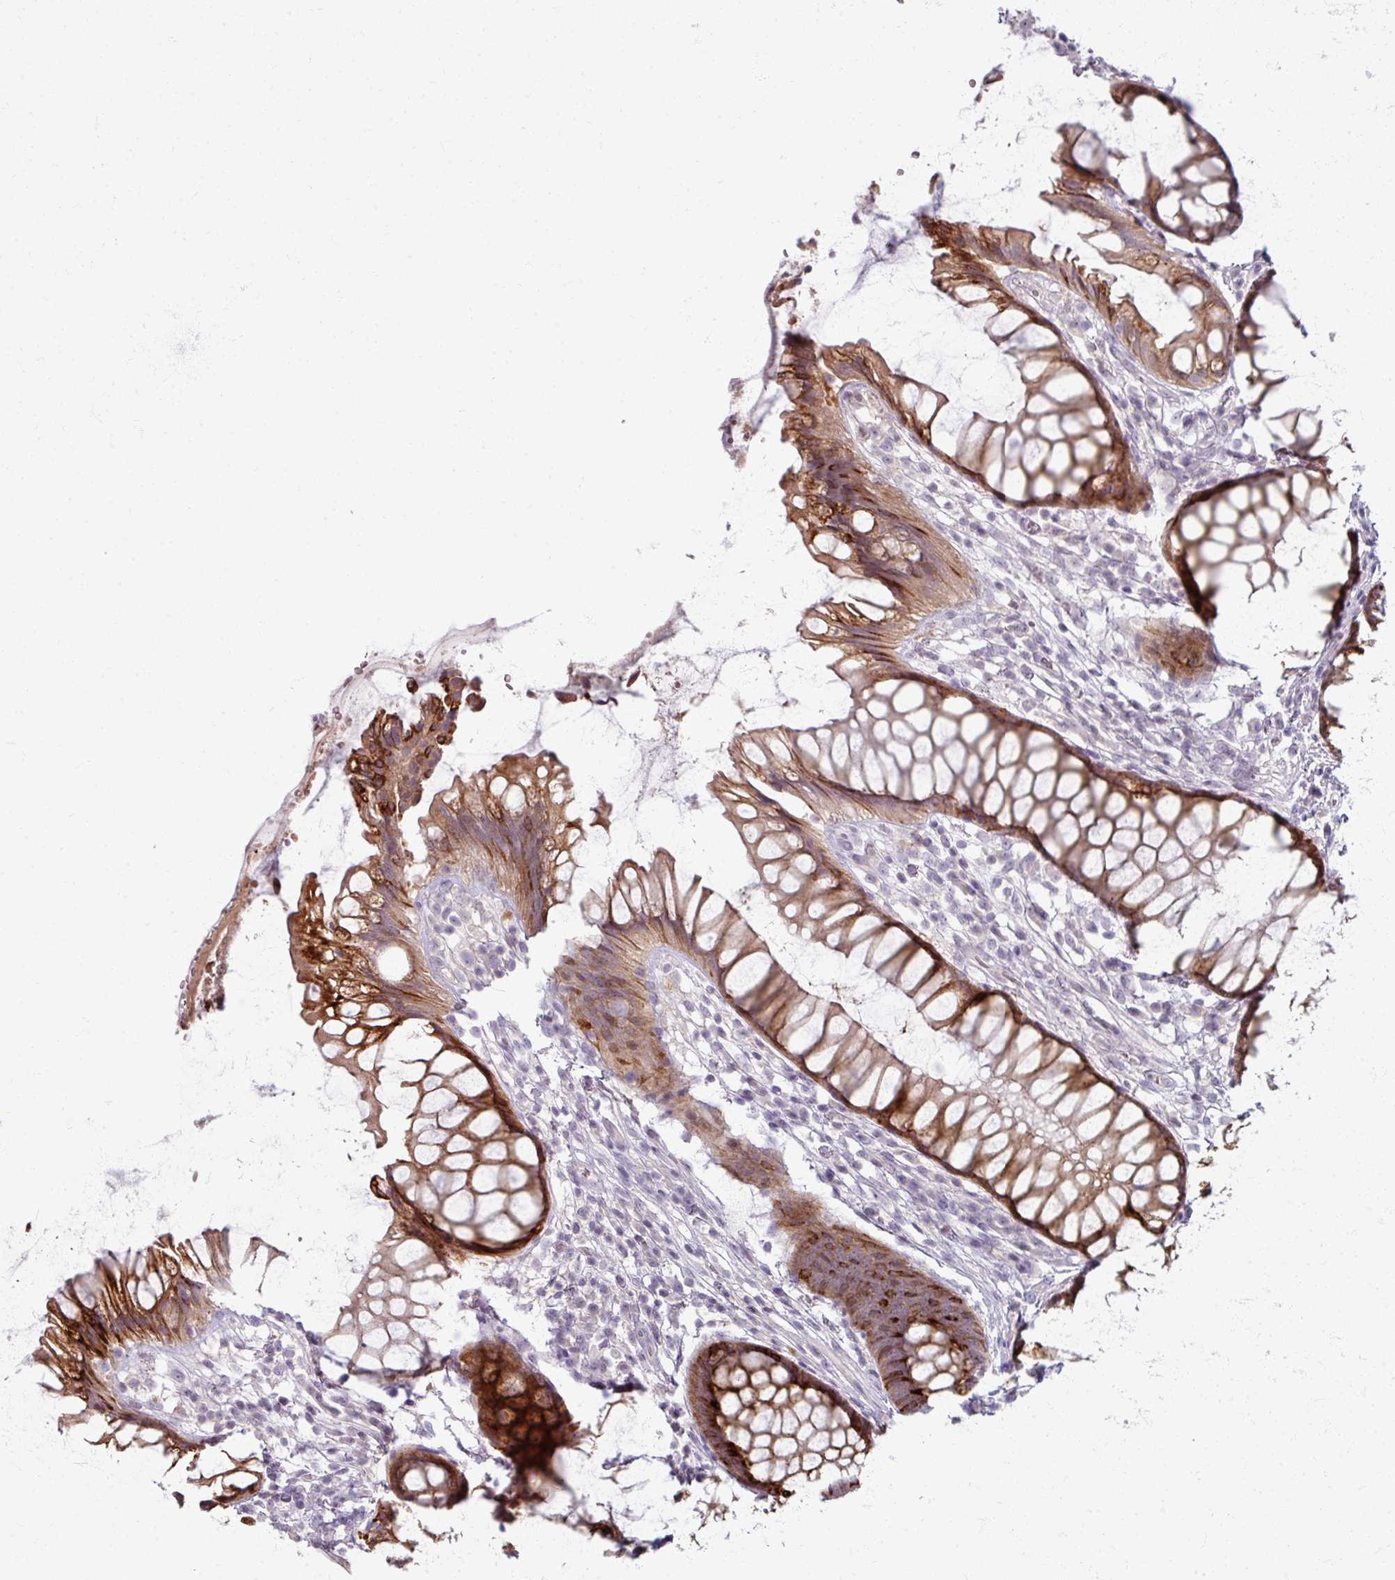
{"staining": {"intensity": "strong", "quantity": "25%-75%", "location": "cytoplasmic/membranous"}, "tissue": "rectum", "cell_type": "Glandular cells", "image_type": "normal", "snomed": [{"axis": "morphology", "description": "Normal tissue, NOS"}, {"axis": "topography", "description": "Smooth muscle"}, {"axis": "topography", "description": "Rectum"}], "caption": "Immunohistochemical staining of normal rectum shows strong cytoplasmic/membranous protein expression in approximately 25%-75% of glandular cells.", "gene": "TTLL7", "patient": {"sex": "male", "age": 53}}